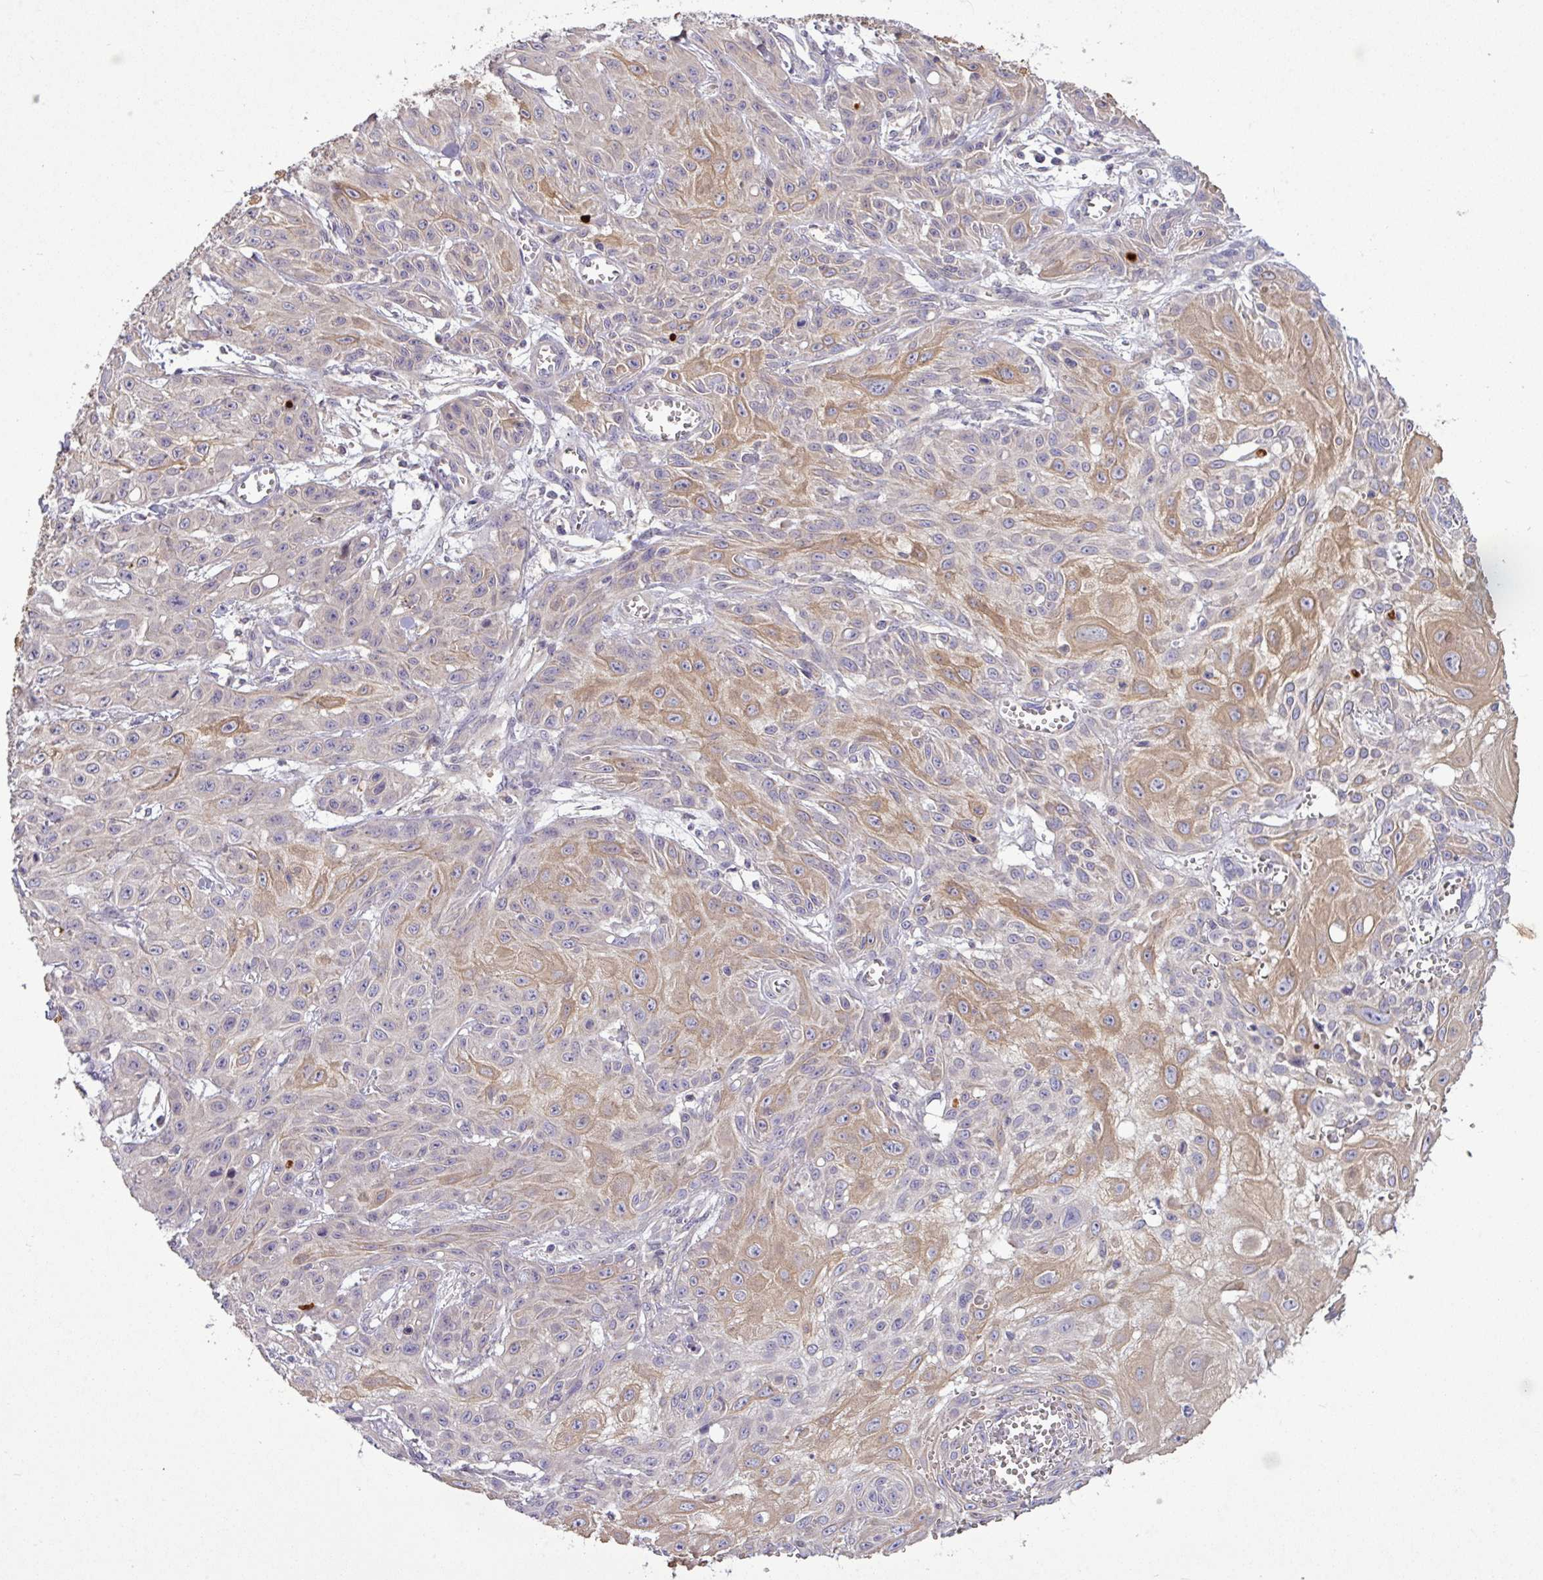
{"staining": {"intensity": "moderate", "quantity": "<25%", "location": "cytoplasmic/membranous"}, "tissue": "skin cancer", "cell_type": "Tumor cells", "image_type": "cancer", "snomed": [{"axis": "morphology", "description": "Squamous cell carcinoma, NOS"}, {"axis": "topography", "description": "Skin"}, {"axis": "topography", "description": "Vulva"}], "caption": "Immunohistochemistry (IHC) micrograph of neoplastic tissue: human skin squamous cell carcinoma stained using immunohistochemistry demonstrates low levels of moderate protein expression localized specifically in the cytoplasmic/membranous of tumor cells, appearing as a cytoplasmic/membranous brown color.", "gene": "TMEM62", "patient": {"sex": "female", "age": 71}}